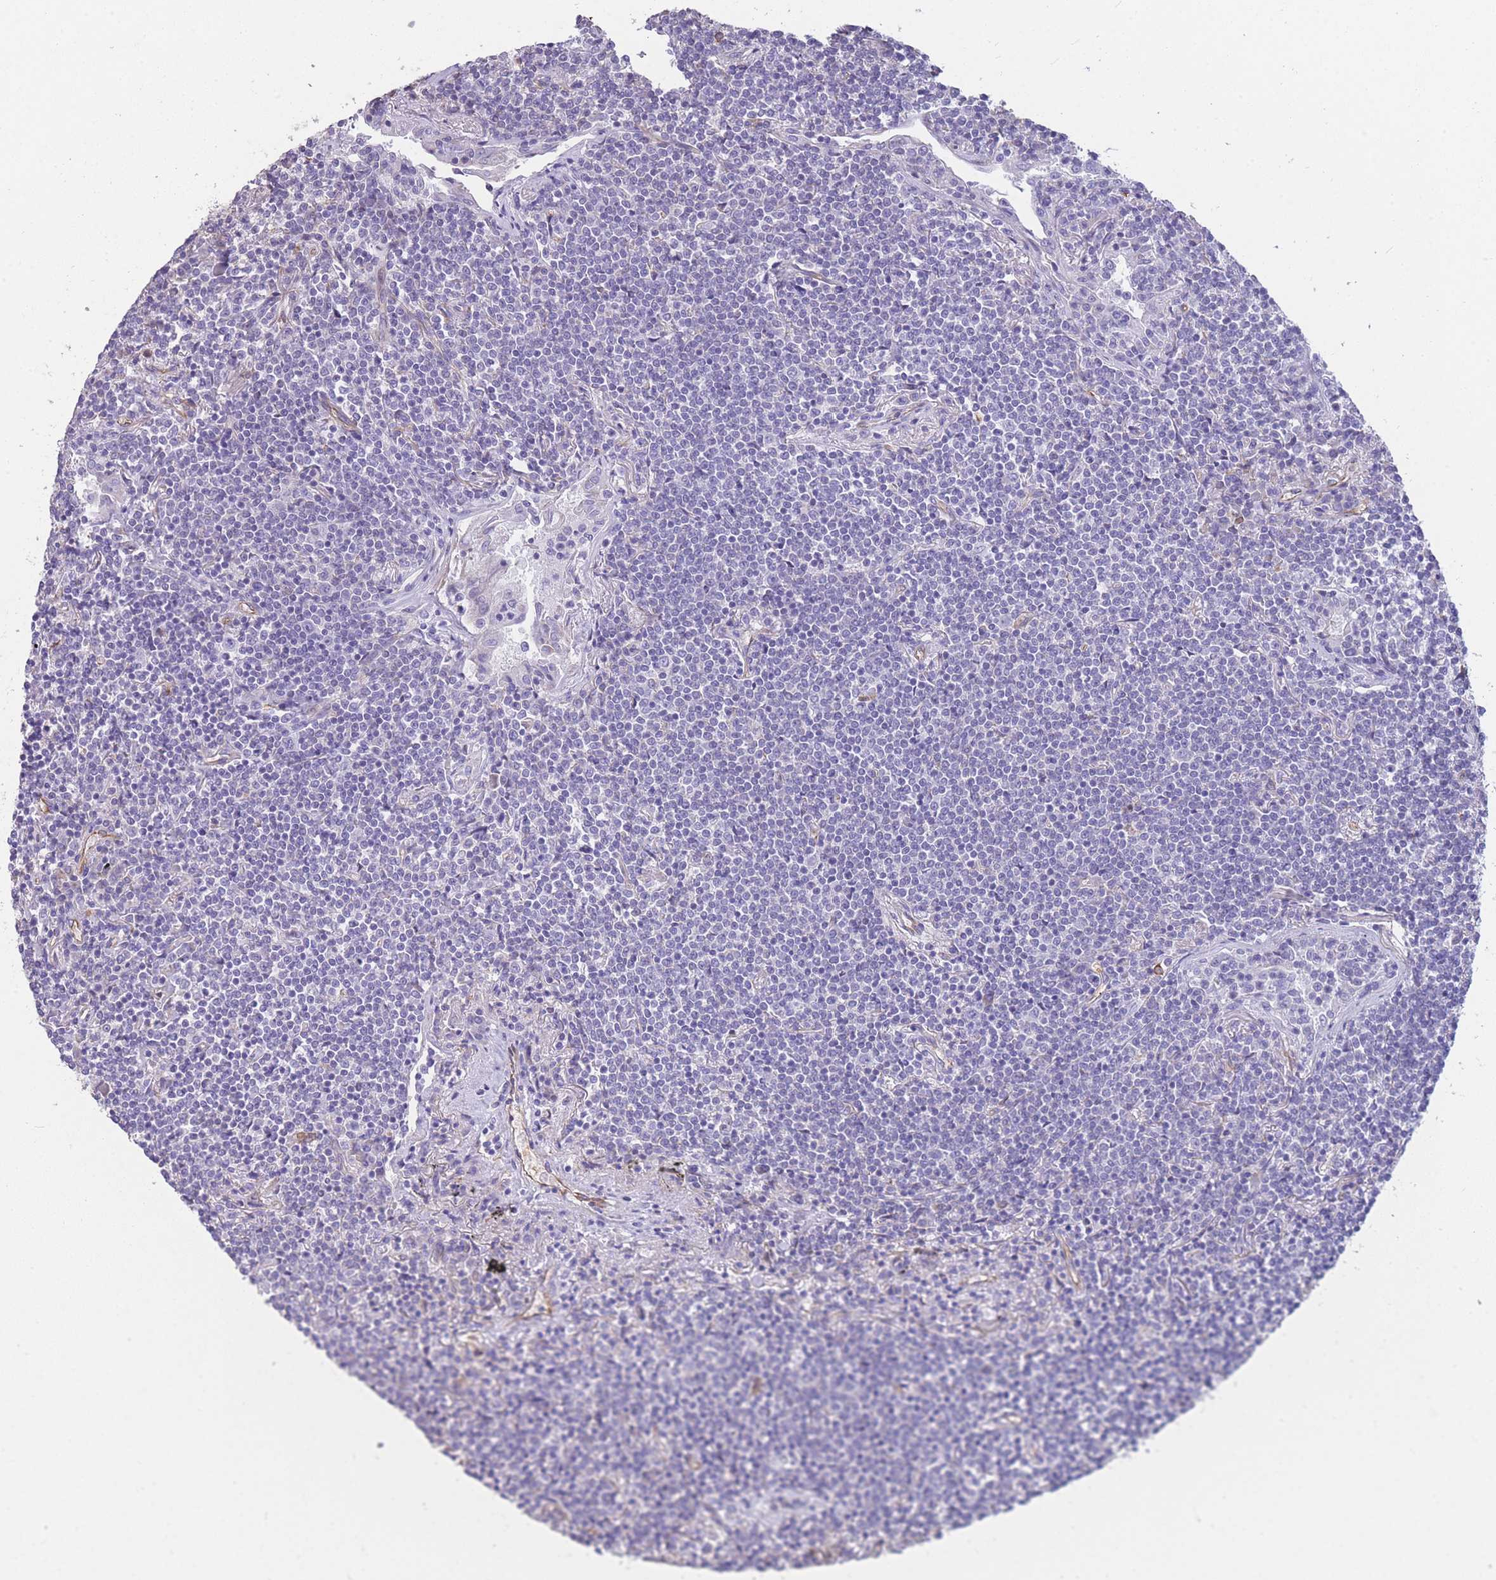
{"staining": {"intensity": "negative", "quantity": "none", "location": "none"}, "tissue": "lymphoma", "cell_type": "Tumor cells", "image_type": "cancer", "snomed": [{"axis": "morphology", "description": "Malignant lymphoma, non-Hodgkin's type, Low grade"}, {"axis": "topography", "description": "Lung"}], "caption": "DAB immunohistochemical staining of human lymphoma displays no significant expression in tumor cells.", "gene": "ANKRD53", "patient": {"sex": "female", "age": 71}}